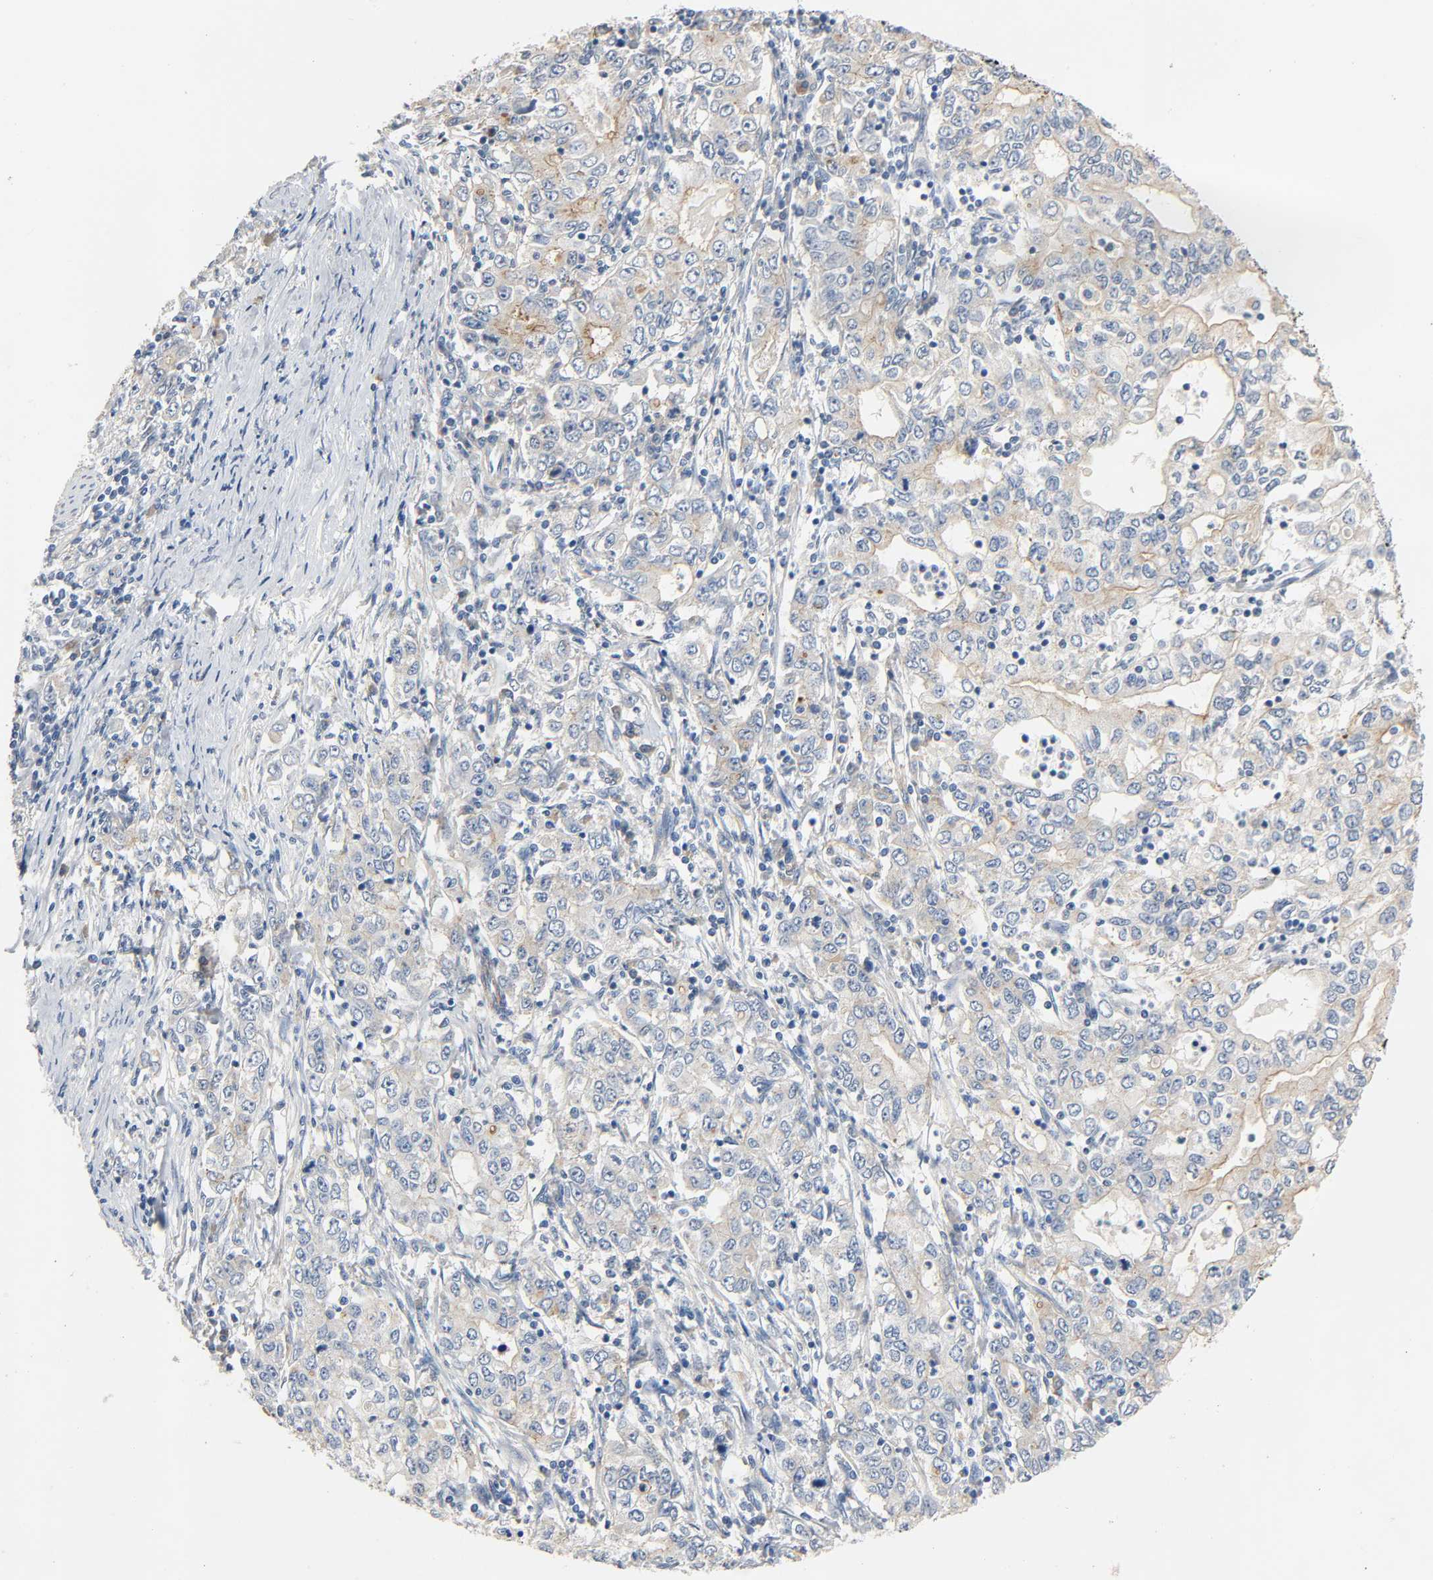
{"staining": {"intensity": "moderate", "quantity": "25%-75%", "location": "cytoplasmic/membranous"}, "tissue": "stomach cancer", "cell_type": "Tumor cells", "image_type": "cancer", "snomed": [{"axis": "morphology", "description": "Adenocarcinoma, NOS"}, {"axis": "topography", "description": "Stomach, lower"}], "caption": "Immunohistochemical staining of stomach cancer exhibits medium levels of moderate cytoplasmic/membranous protein staining in approximately 25%-75% of tumor cells.", "gene": "ARPC1A", "patient": {"sex": "female", "age": 72}}